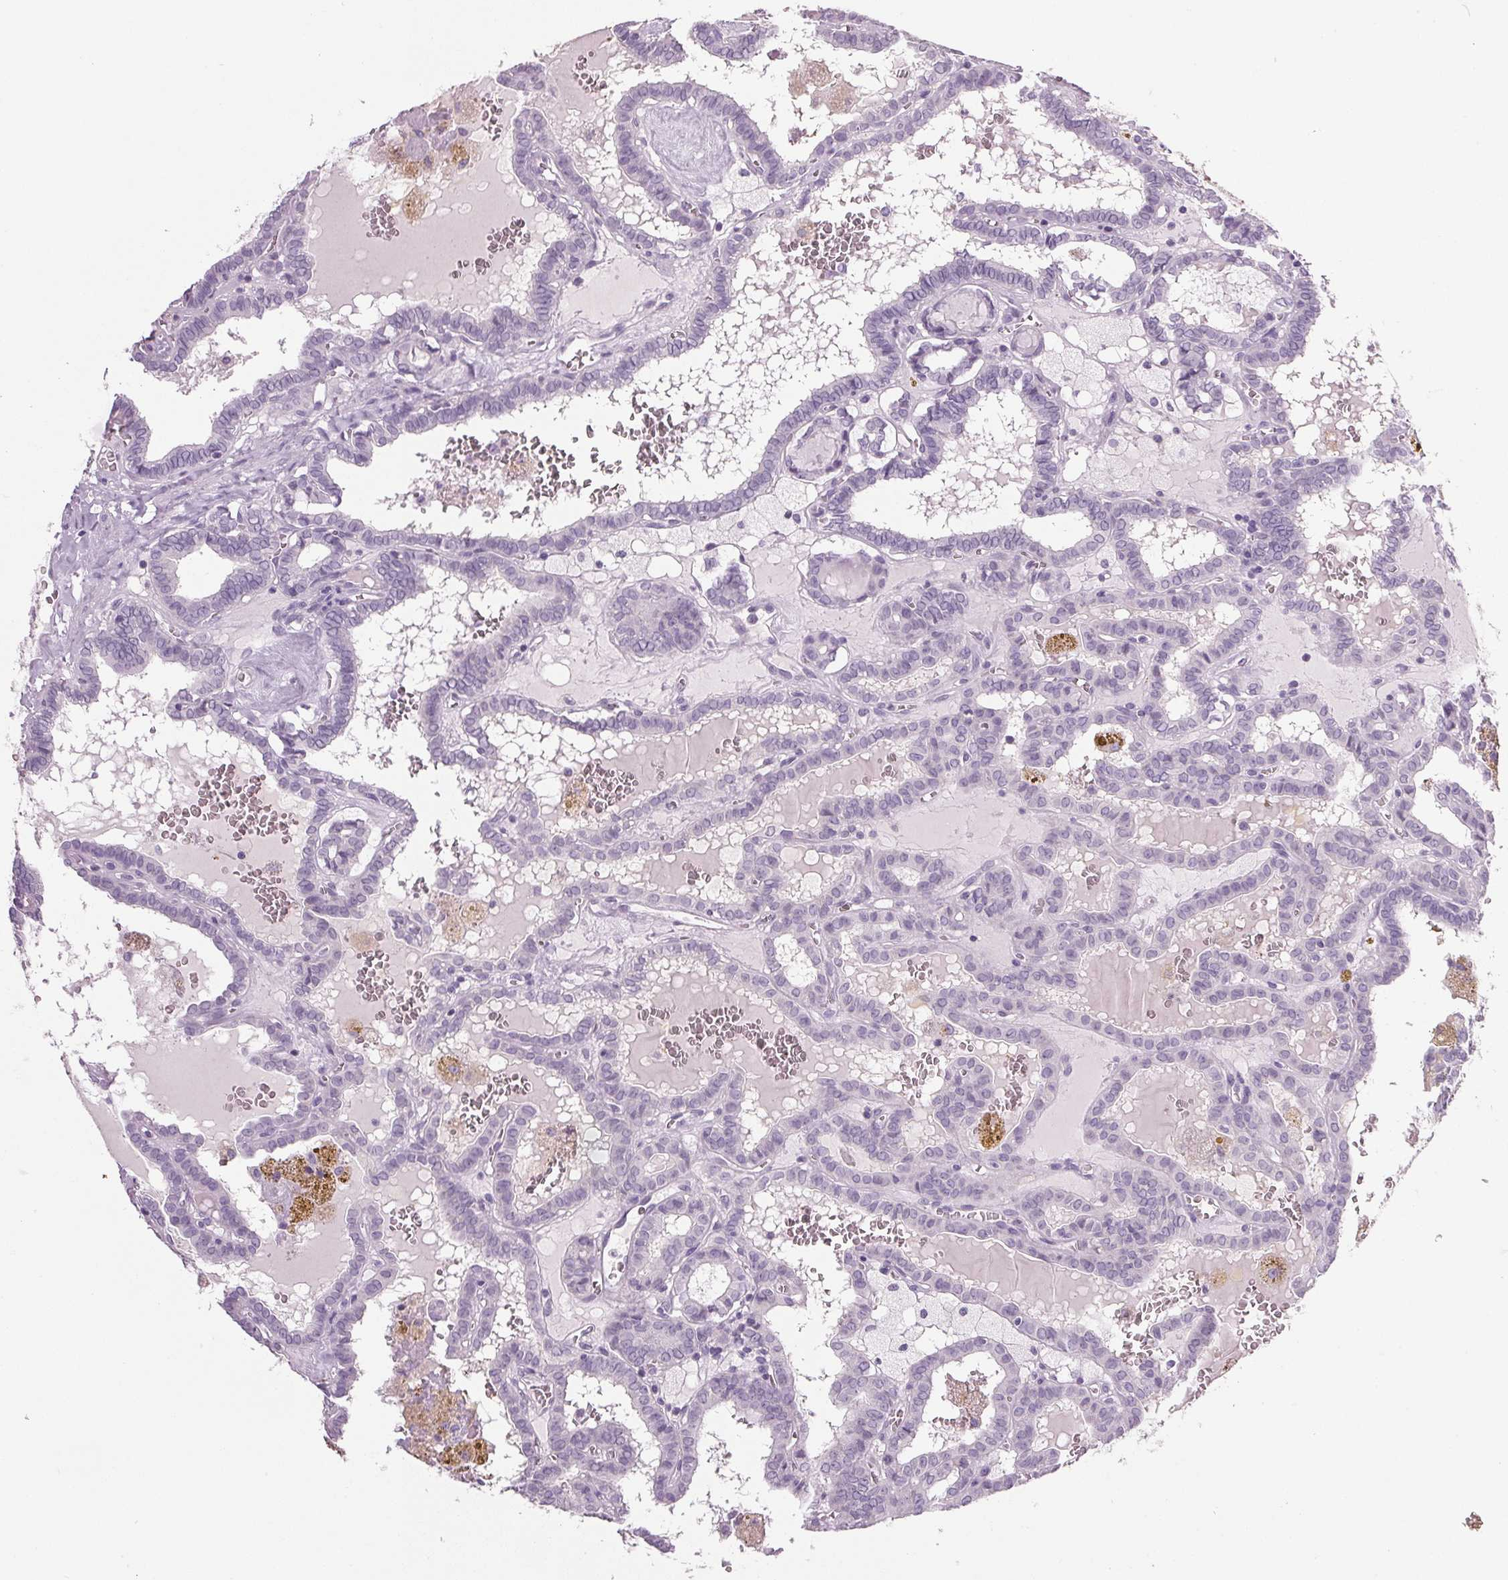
{"staining": {"intensity": "negative", "quantity": "none", "location": "none"}, "tissue": "thyroid cancer", "cell_type": "Tumor cells", "image_type": "cancer", "snomed": [{"axis": "morphology", "description": "Papillary adenocarcinoma, NOS"}, {"axis": "topography", "description": "Thyroid gland"}], "caption": "Protein analysis of thyroid cancer demonstrates no significant staining in tumor cells. (Brightfield microscopy of DAB immunohistochemistry at high magnification).", "gene": "PPP1R1A", "patient": {"sex": "female", "age": 39}}